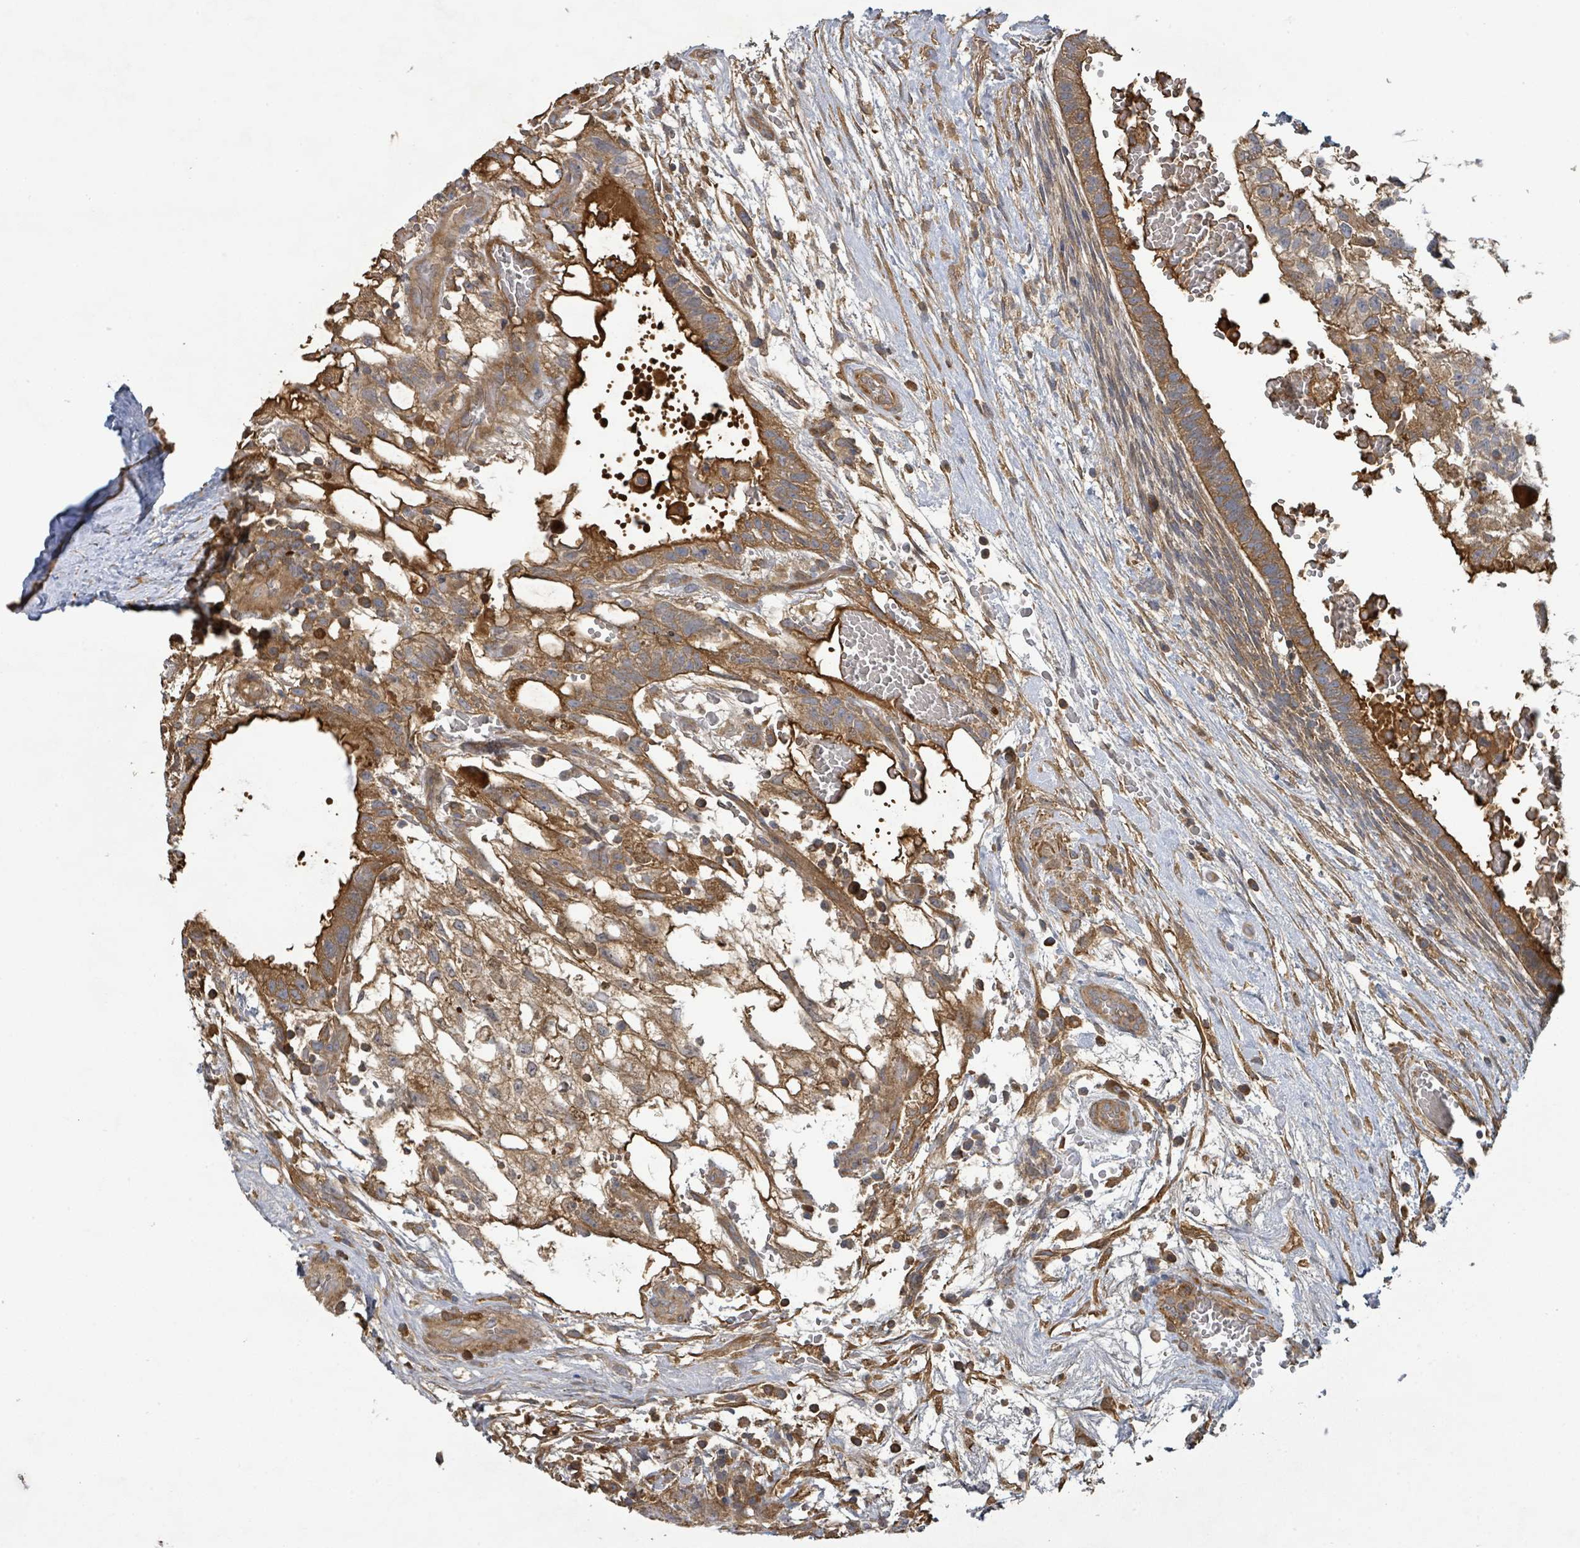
{"staining": {"intensity": "moderate", "quantity": ">75%", "location": "cytoplasmic/membranous"}, "tissue": "testis cancer", "cell_type": "Tumor cells", "image_type": "cancer", "snomed": [{"axis": "morphology", "description": "Normal tissue, NOS"}, {"axis": "morphology", "description": "Carcinoma, Embryonal, NOS"}, {"axis": "topography", "description": "Testis"}], "caption": "Embryonal carcinoma (testis) was stained to show a protein in brown. There is medium levels of moderate cytoplasmic/membranous positivity in approximately >75% of tumor cells.", "gene": "STARD4", "patient": {"sex": "male", "age": 32}}